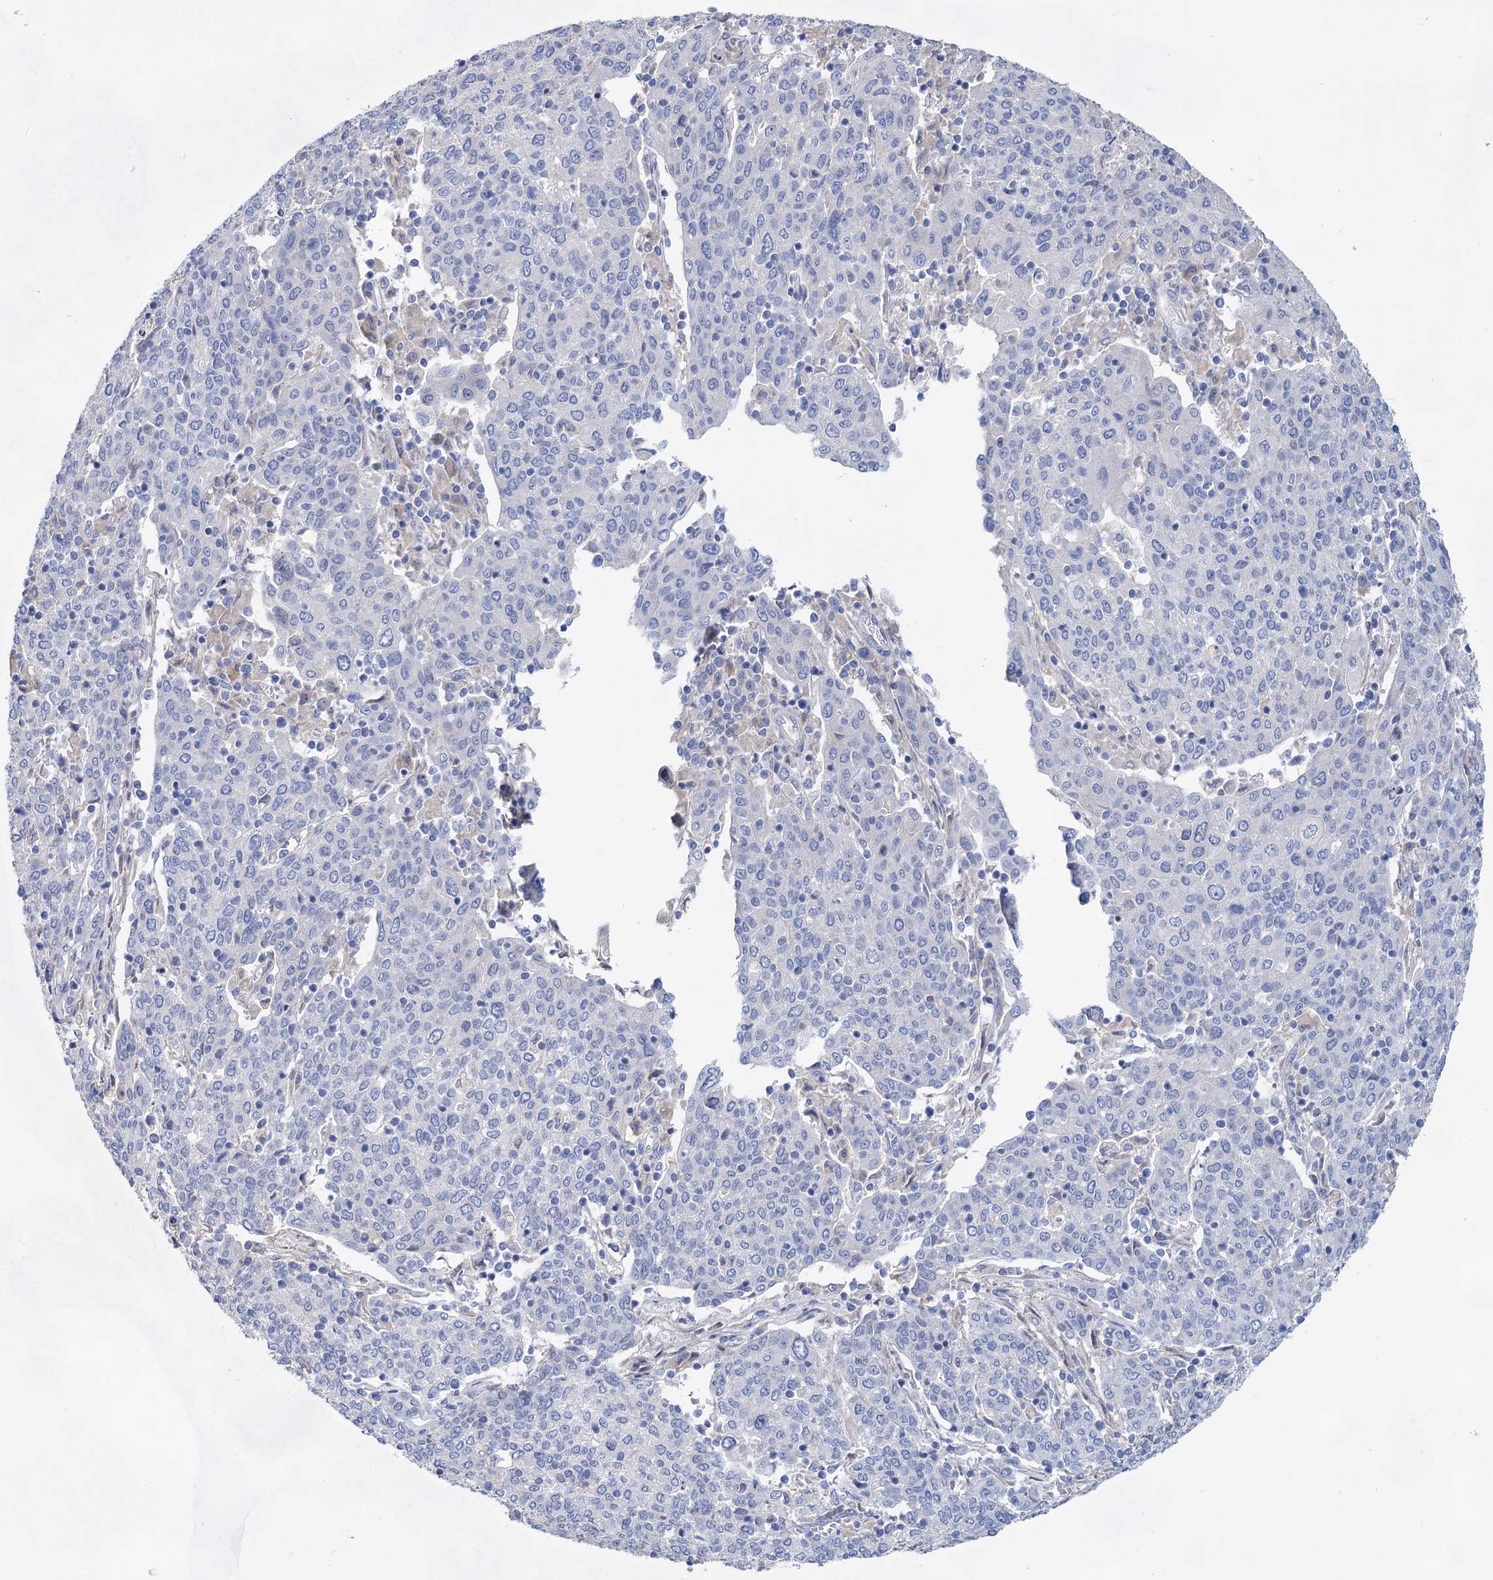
{"staining": {"intensity": "negative", "quantity": "none", "location": "none"}, "tissue": "cervical cancer", "cell_type": "Tumor cells", "image_type": "cancer", "snomed": [{"axis": "morphology", "description": "Squamous cell carcinoma, NOS"}, {"axis": "topography", "description": "Cervix"}], "caption": "Cervical squamous cell carcinoma stained for a protein using immunohistochemistry (IHC) shows no positivity tumor cells.", "gene": "GPR155", "patient": {"sex": "female", "age": 67}}